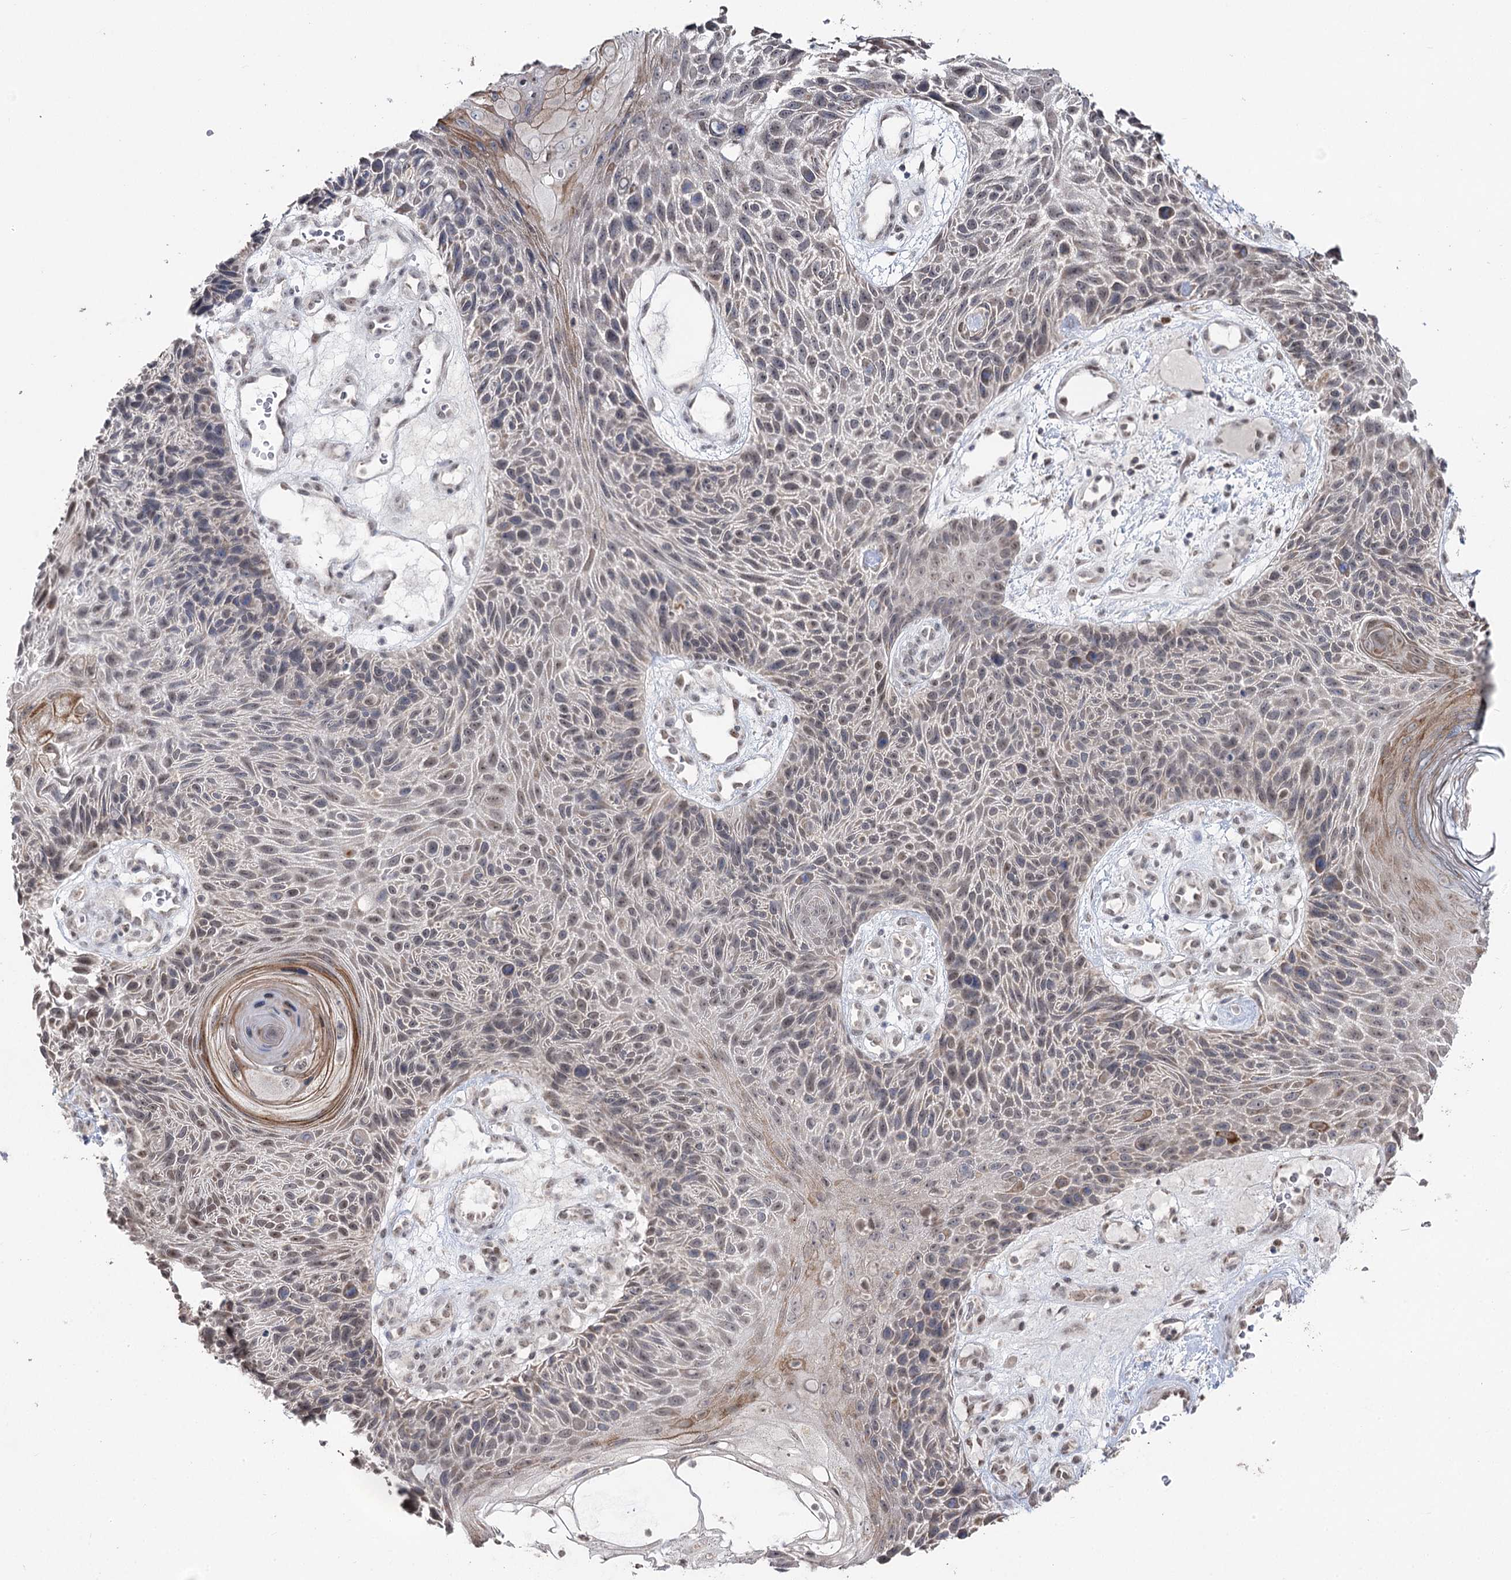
{"staining": {"intensity": "moderate", "quantity": "<25%", "location": "cytoplasmic/membranous"}, "tissue": "skin cancer", "cell_type": "Tumor cells", "image_type": "cancer", "snomed": [{"axis": "morphology", "description": "Squamous cell carcinoma, NOS"}, {"axis": "topography", "description": "Skin"}], "caption": "Skin cancer was stained to show a protein in brown. There is low levels of moderate cytoplasmic/membranous expression in about <25% of tumor cells. (DAB IHC, brown staining for protein, blue staining for nuclei).", "gene": "RUFY4", "patient": {"sex": "female", "age": 88}}